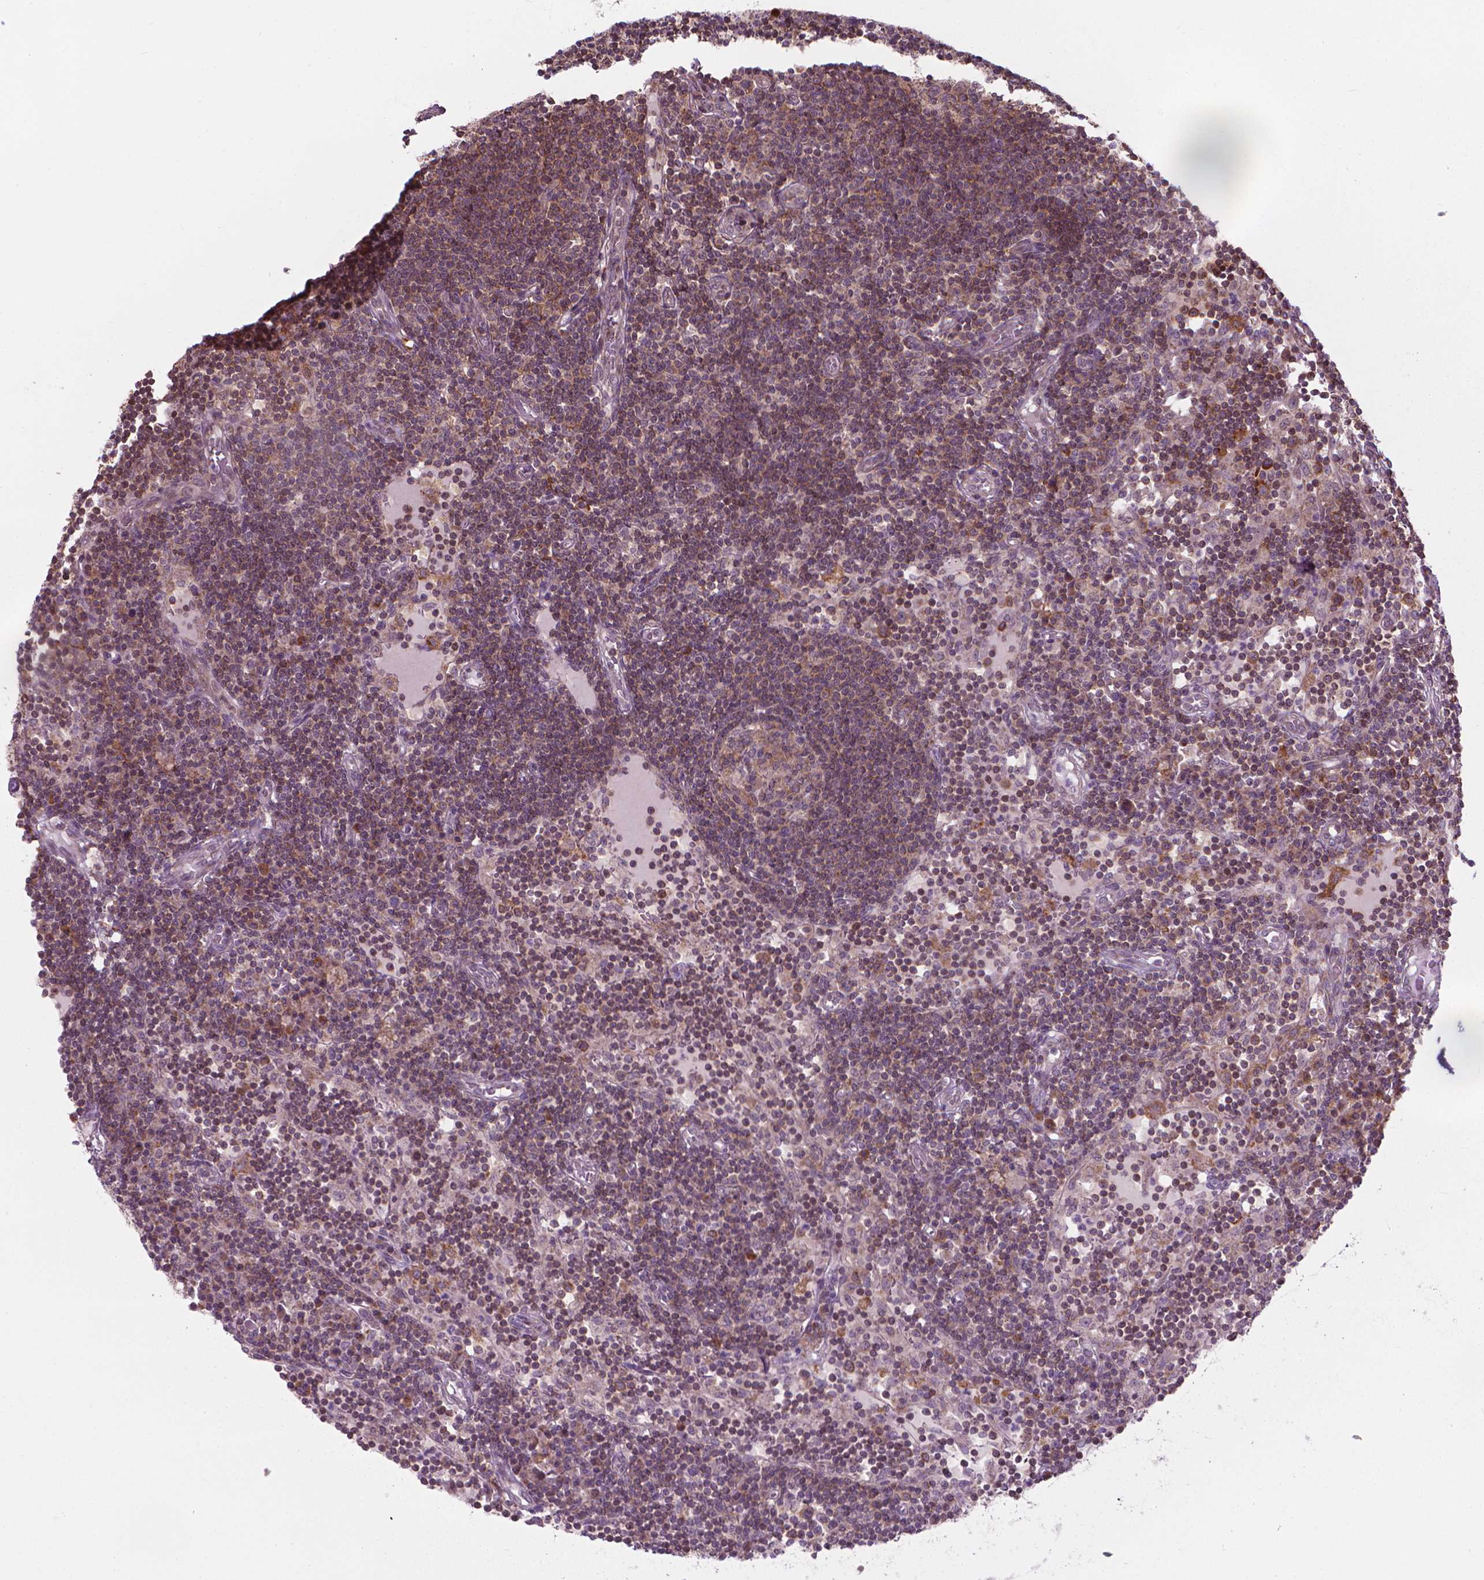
{"staining": {"intensity": "moderate", "quantity": ">75%", "location": "cytoplasmic/membranous"}, "tissue": "lymph node", "cell_type": "Germinal center cells", "image_type": "normal", "snomed": [{"axis": "morphology", "description": "Normal tissue, NOS"}, {"axis": "topography", "description": "Lymph node"}], "caption": "About >75% of germinal center cells in normal human lymph node exhibit moderate cytoplasmic/membranous protein staining as visualized by brown immunohistochemical staining.", "gene": "PRAG1", "patient": {"sex": "female", "age": 72}}